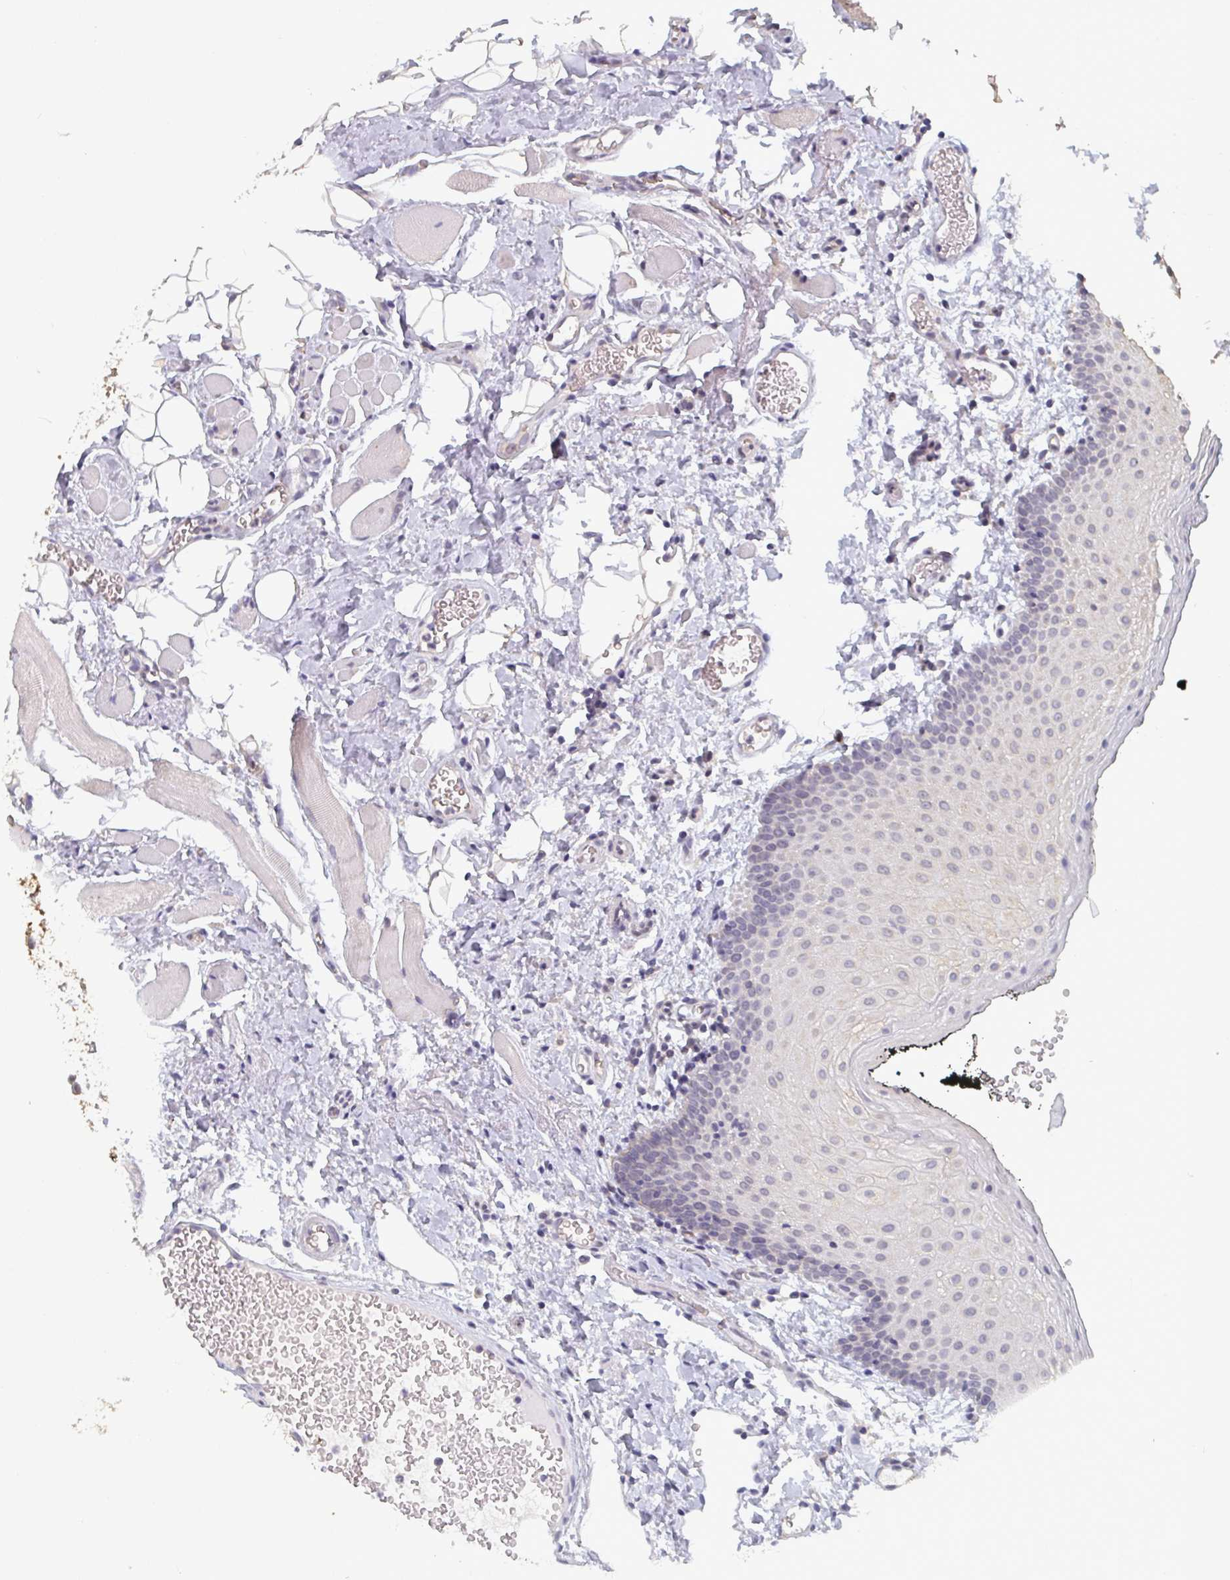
{"staining": {"intensity": "weak", "quantity": "25%-75%", "location": "nuclear"}, "tissue": "oral mucosa", "cell_type": "Squamous epithelial cells", "image_type": "normal", "snomed": [{"axis": "morphology", "description": "Normal tissue, NOS"}, {"axis": "morphology", "description": "Squamous cell carcinoma, NOS"}, {"axis": "topography", "description": "Oral tissue"}, {"axis": "topography", "description": "Head-Neck"}], "caption": "The micrograph reveals immunohistochemical staining of benign oral mucosa. There is weak nuclear expression is seen in approximately 25%-75% of squamous epithelial cells.", "gene": "LIX1", "patient": {"sex": "male", "age": 58}}